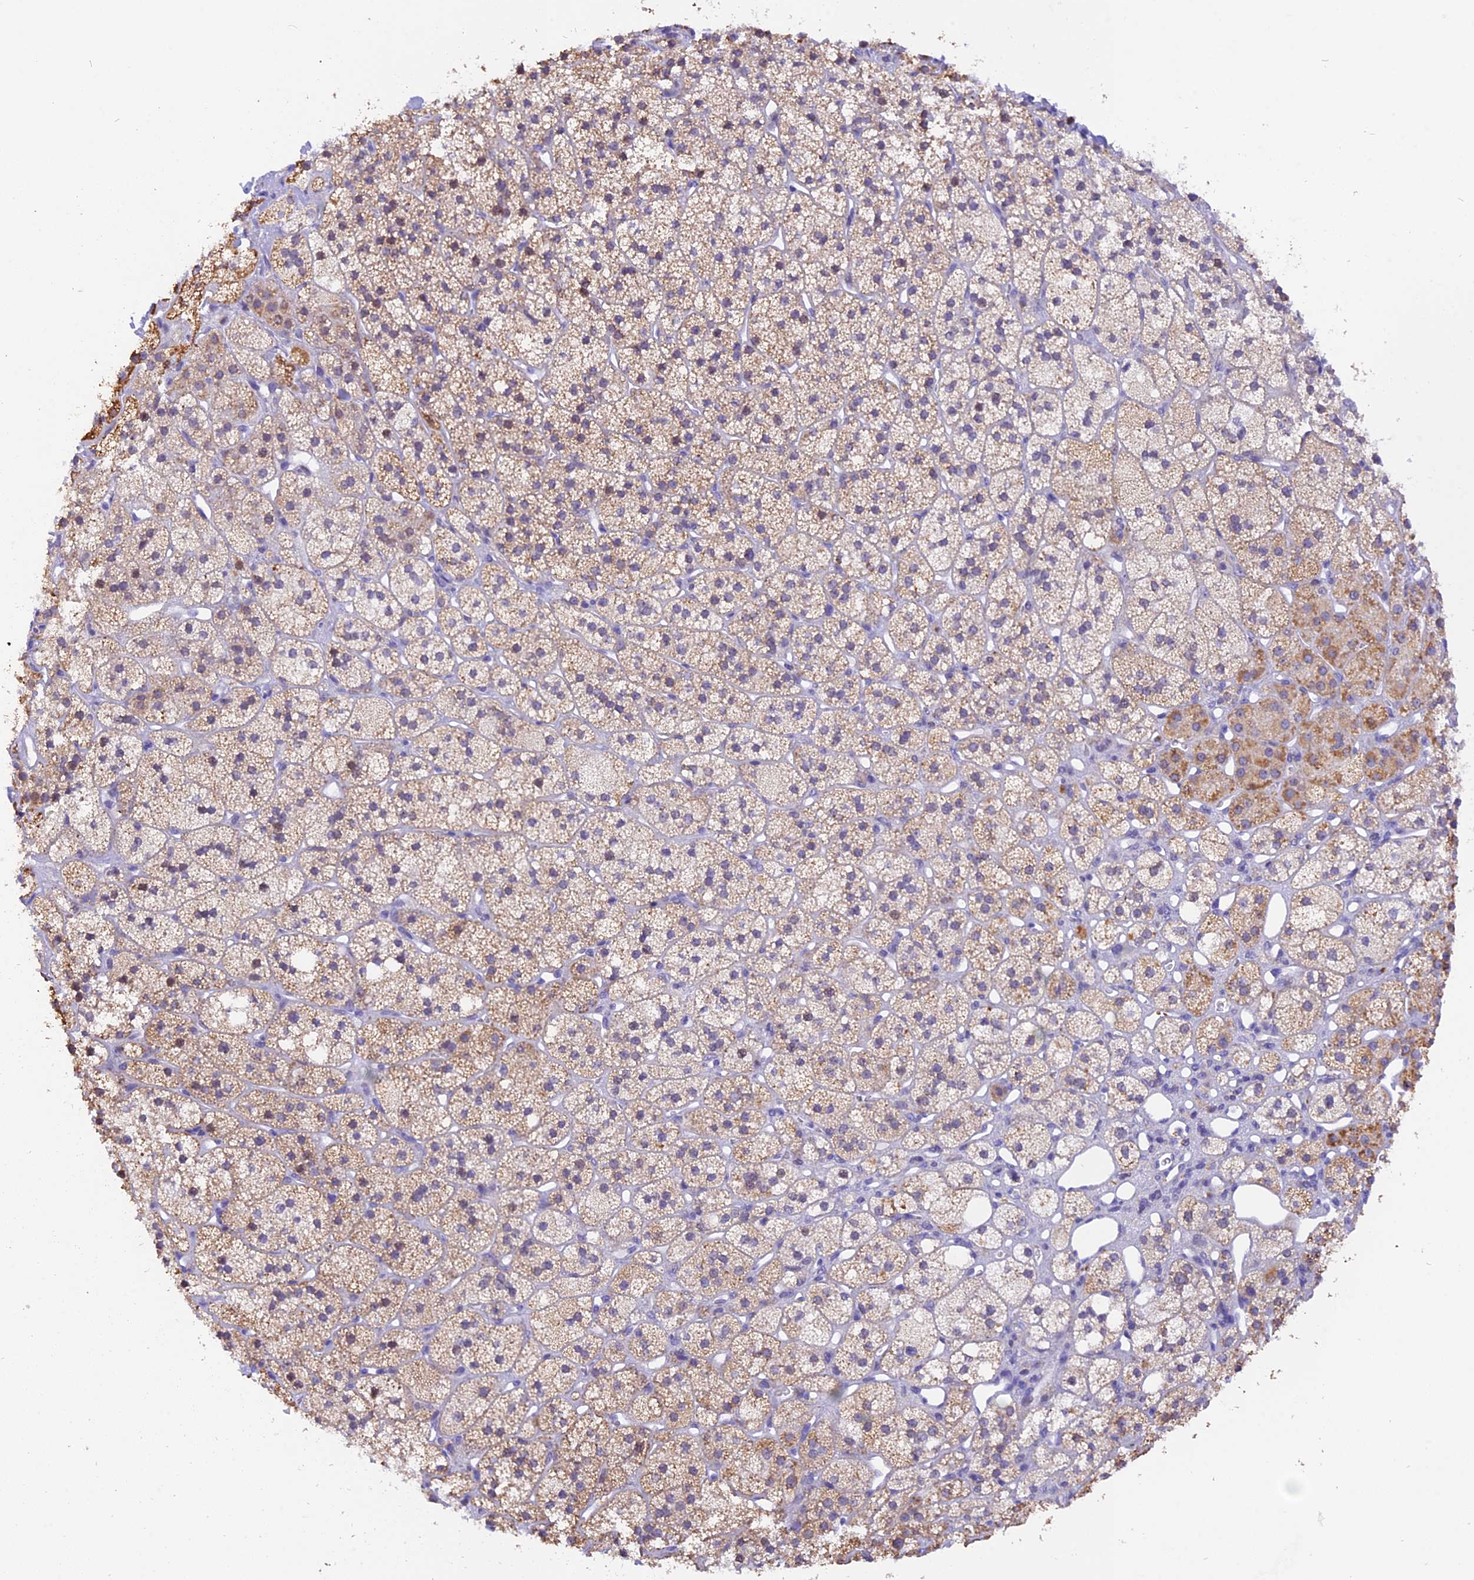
{"staining": {"intensity": "moderate", "quantity": "25%-75%", "location": "cytoplasmic/membranous"}, "tissue": "adrenal gland", "cell_type": "Glandular cells", "image_type": "normal", "snomed": [{"axis": "morphology", "description": "Normal tissue, NOS"}, {"axis": "topography", "description": "Adrenal gland"}], "caption": "An immunohistochemistry image of unremarkable tissue is shown. Protein staining in brown shows moderate cytoplasmic/membranous positivity in adrenal gland within glandular cells. (Stains: DAB (3,3'-diaminobenzidine) in brown, nuclei in blue, Microscopy: brightfield microscopy at high magnification).", "gene": "PKIA", "patient": {"sex": "male", "age": 61}}